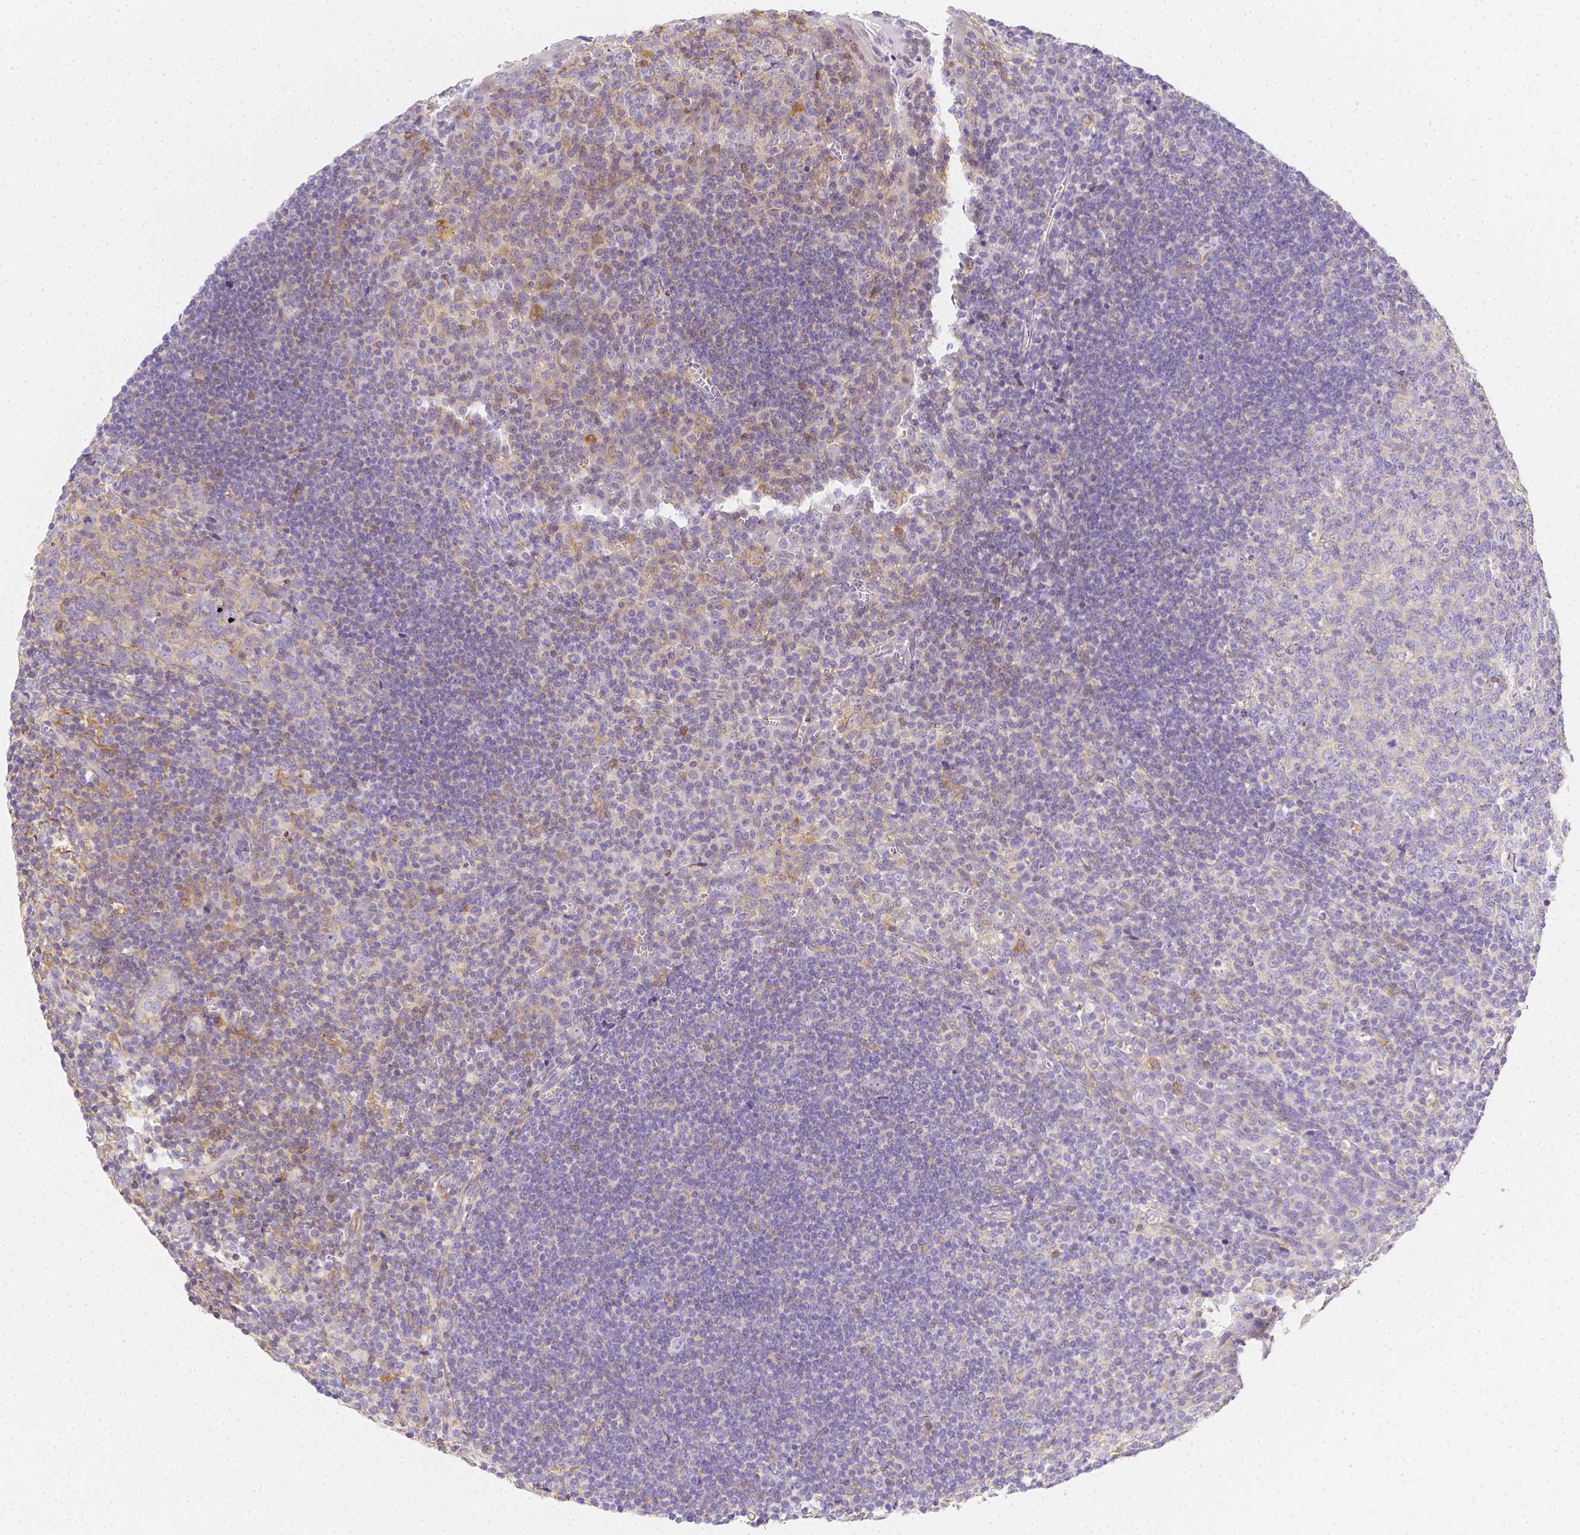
{"staining": {"intensity": "negative", "quantity": "none", "location": "none"}, "tissue": "tonsil", "cell_type": "Germinal center cells", "image_type": "normal", "snomed": [{"axis": "morphology", "description": "Normal tissue, NOS"}, {"axis": "topography", "description": "Tonsil"}], "caption": "Photomicrograph shows no significant protein staining in germinal center cells of unremarkable tonsil.", "gene": "ASAH2B", "patient": {"sex": "male", "age": 27}}